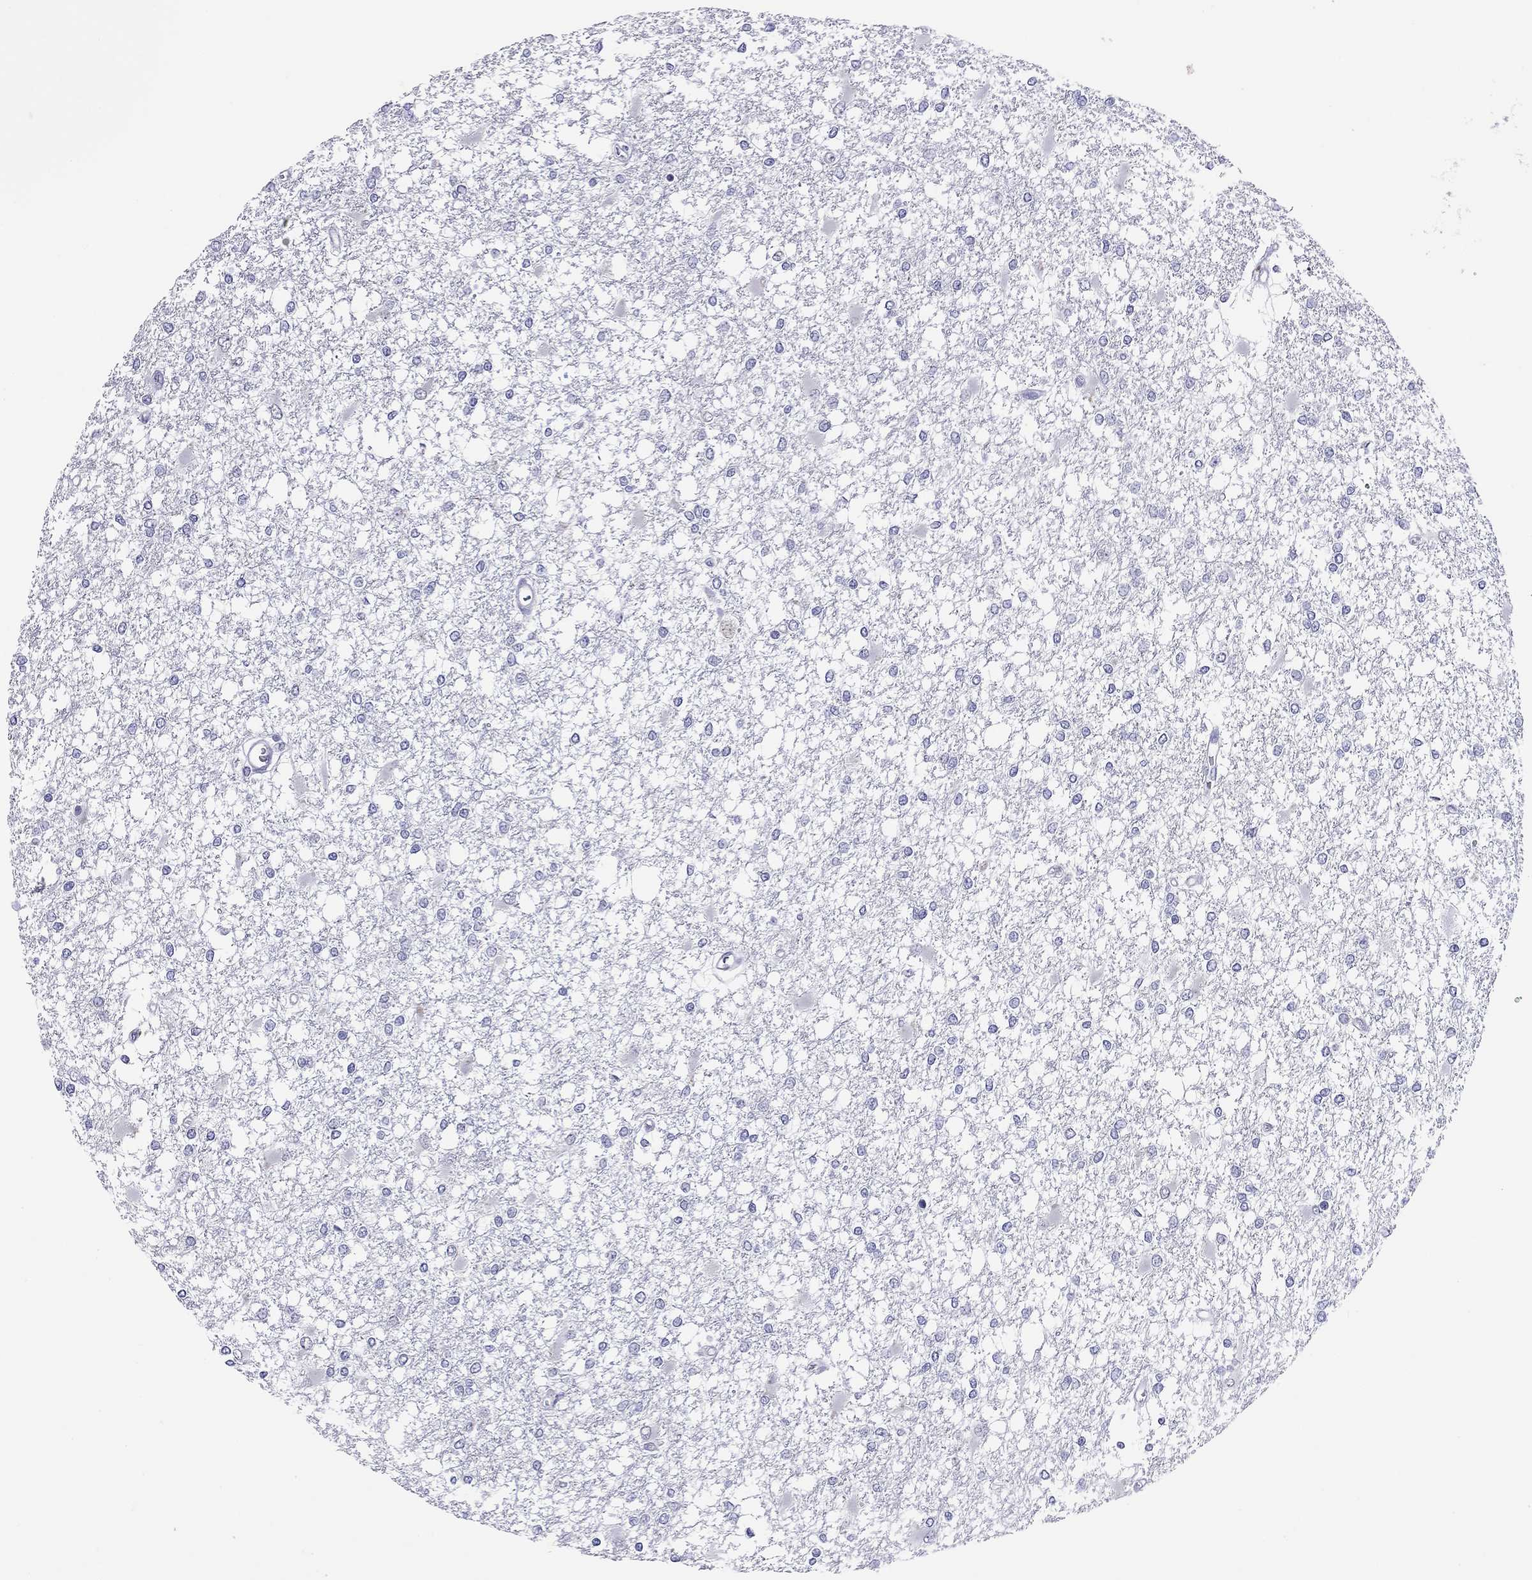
{"staining": {"intensity": "negative", "quantity": "none", "location": "none"}, "tissue": "glioma", "cell_type": "Tumor cells", "image_type": "cancer", "snomed": [{"axis": "morphology", "description": "Glioma, malignant, High grade"}, {"axis": "topography", "description": "Cerebral cortex"}], "caption": "Tumor cells are negative for protein expression in human malignant glioma (high-grade). Nuclei are stained in blue.", "gene": "ARMC12", "patient": {"sex": "male", "age": 79}}